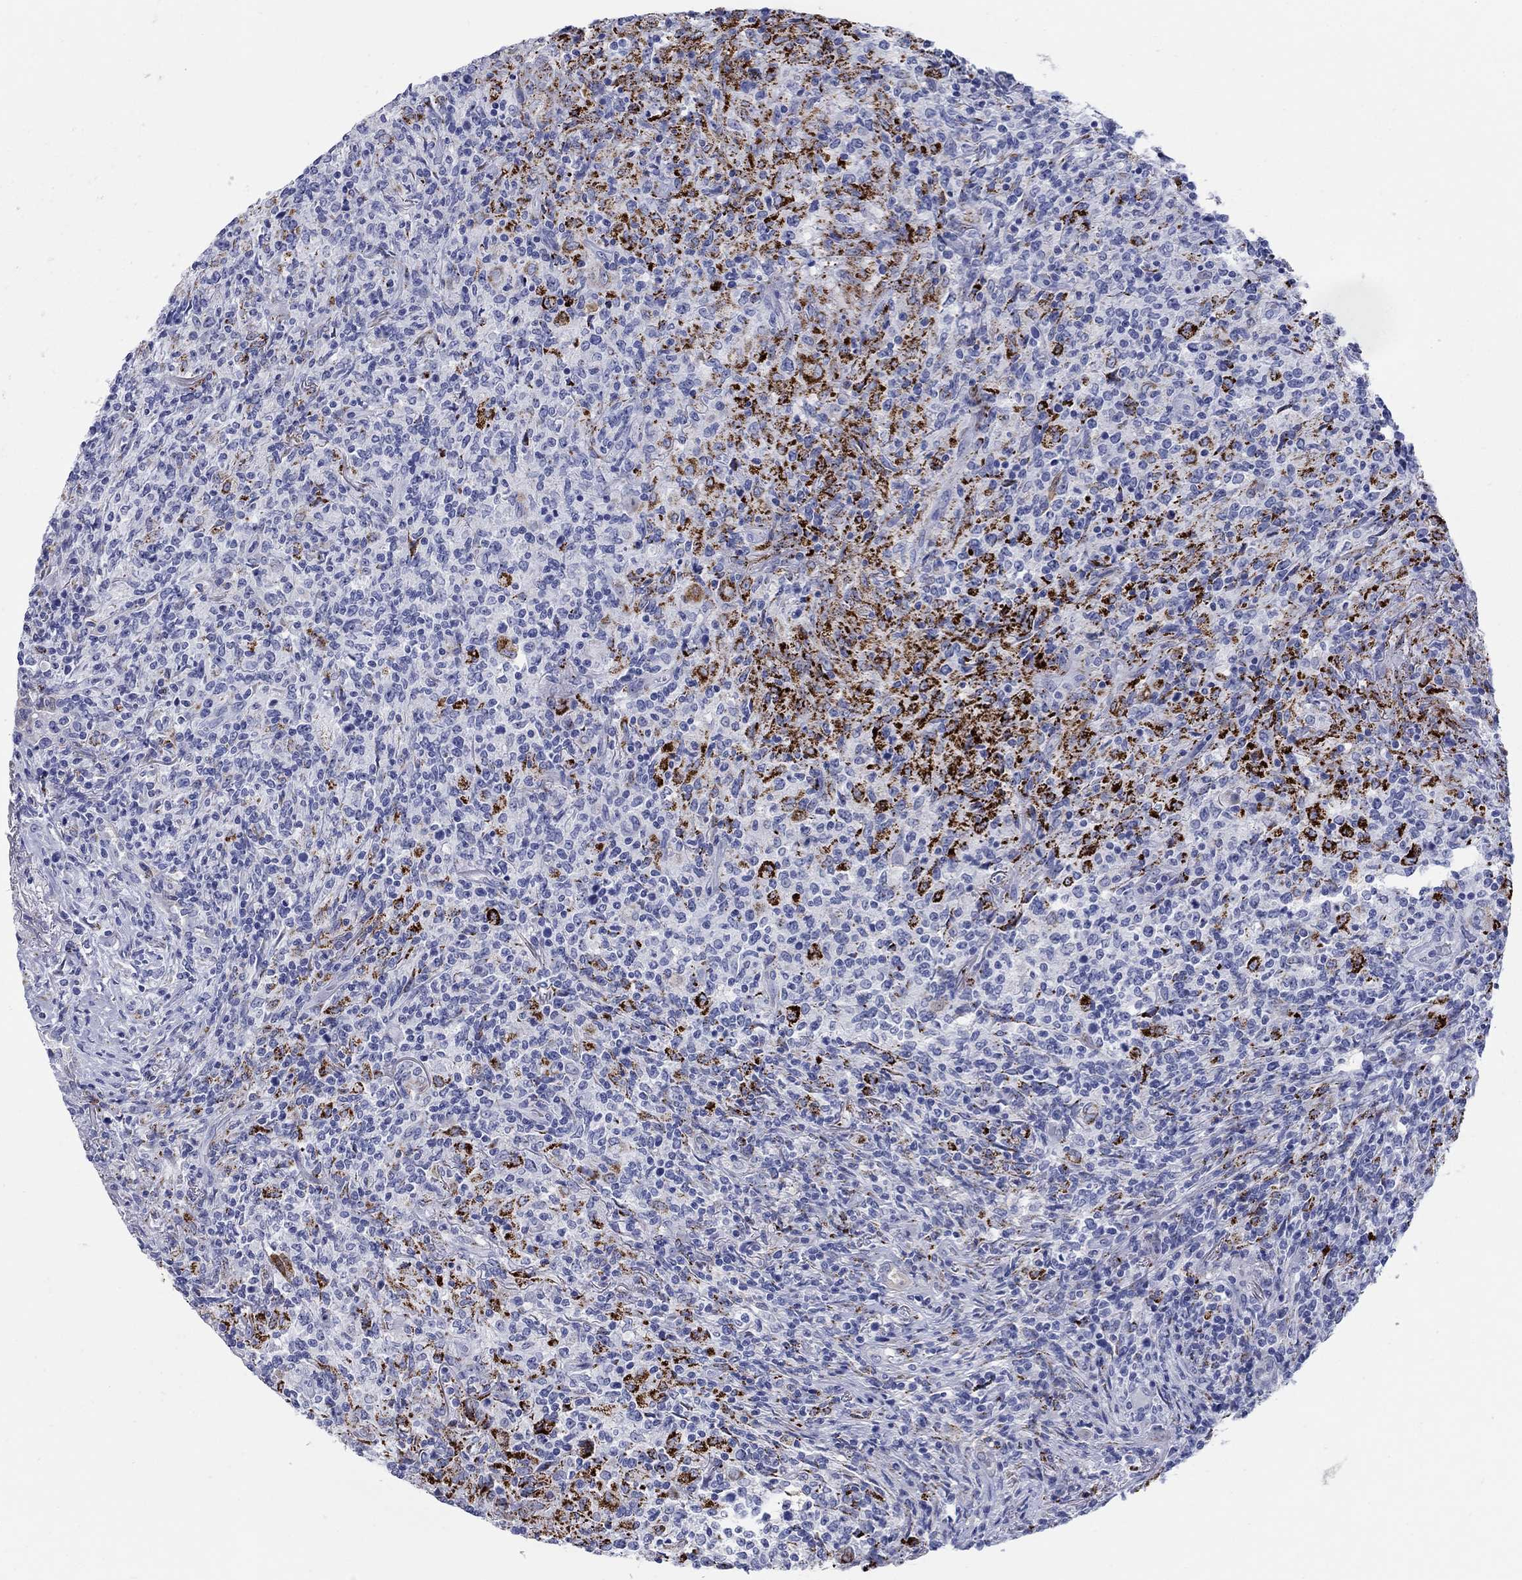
{"staining": {"intensity": "negative", "quantity": "none", "location": "none"}, "tissue": "lymphoma", "cell_type": "Tumor cells", "image_type": "cancer", "snomed": [{"axis": "morphology", "description": "Malignant lymphoma, non-Hodgkin's type, High grade"}, {"axis": "topography", "description": "Lung"}], "caption": "The photomicrograph displays no significant expression in tumor cells of lymphoma.", "gene": "AKR1C2", "patient": {"sex": "male", "age": 79}}